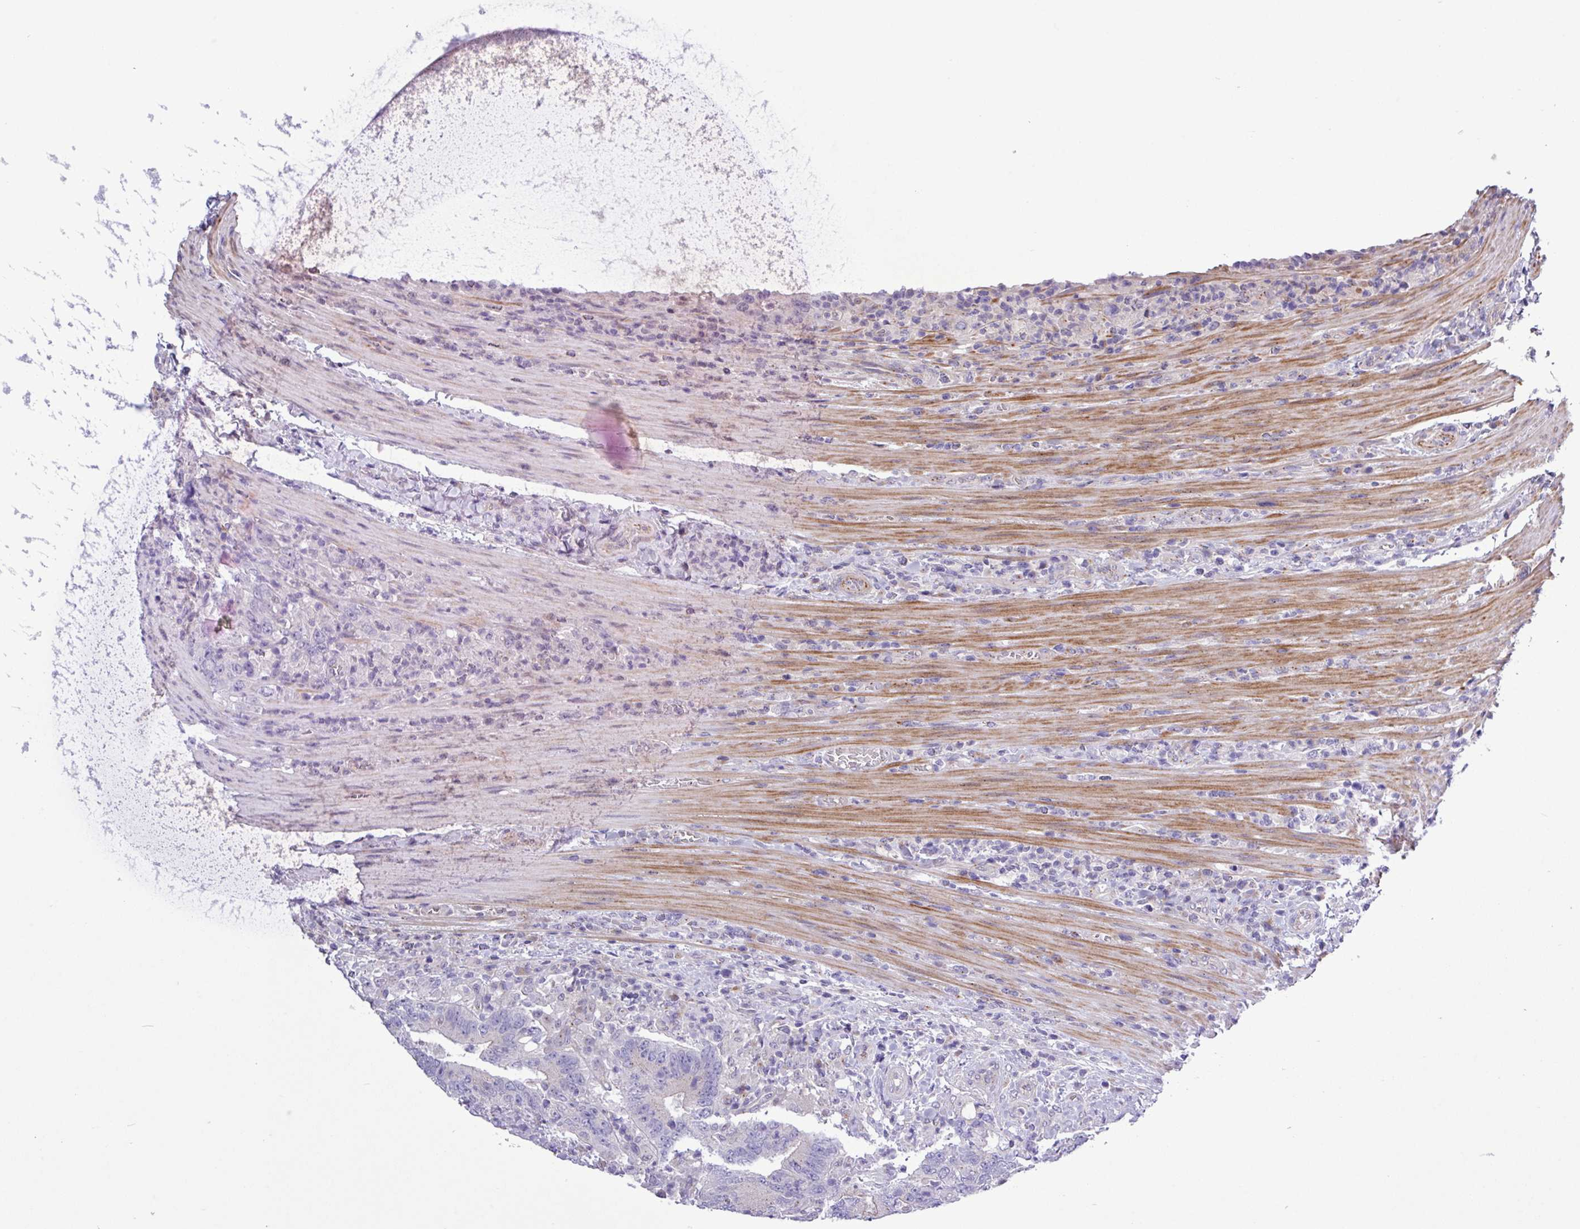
{"staining": {"intensity": "negative", "quantity": "none", "location": "none"}, "tissue": "colorectal cancer", "cell_type": "Tumor cells", "image_type": "cancer", "snomed": [{"axis": "morphology", "description": "Adenocarcinoma, NOS"}, {"axis": "topography", "description": "Colon"}], "caption": "This is an immunohistochemistry micrograph of colorectal cancer. There is no staining in tumor cells.", "gene": "SPINK8", "patient": {"sex": "female", "age": 75}}